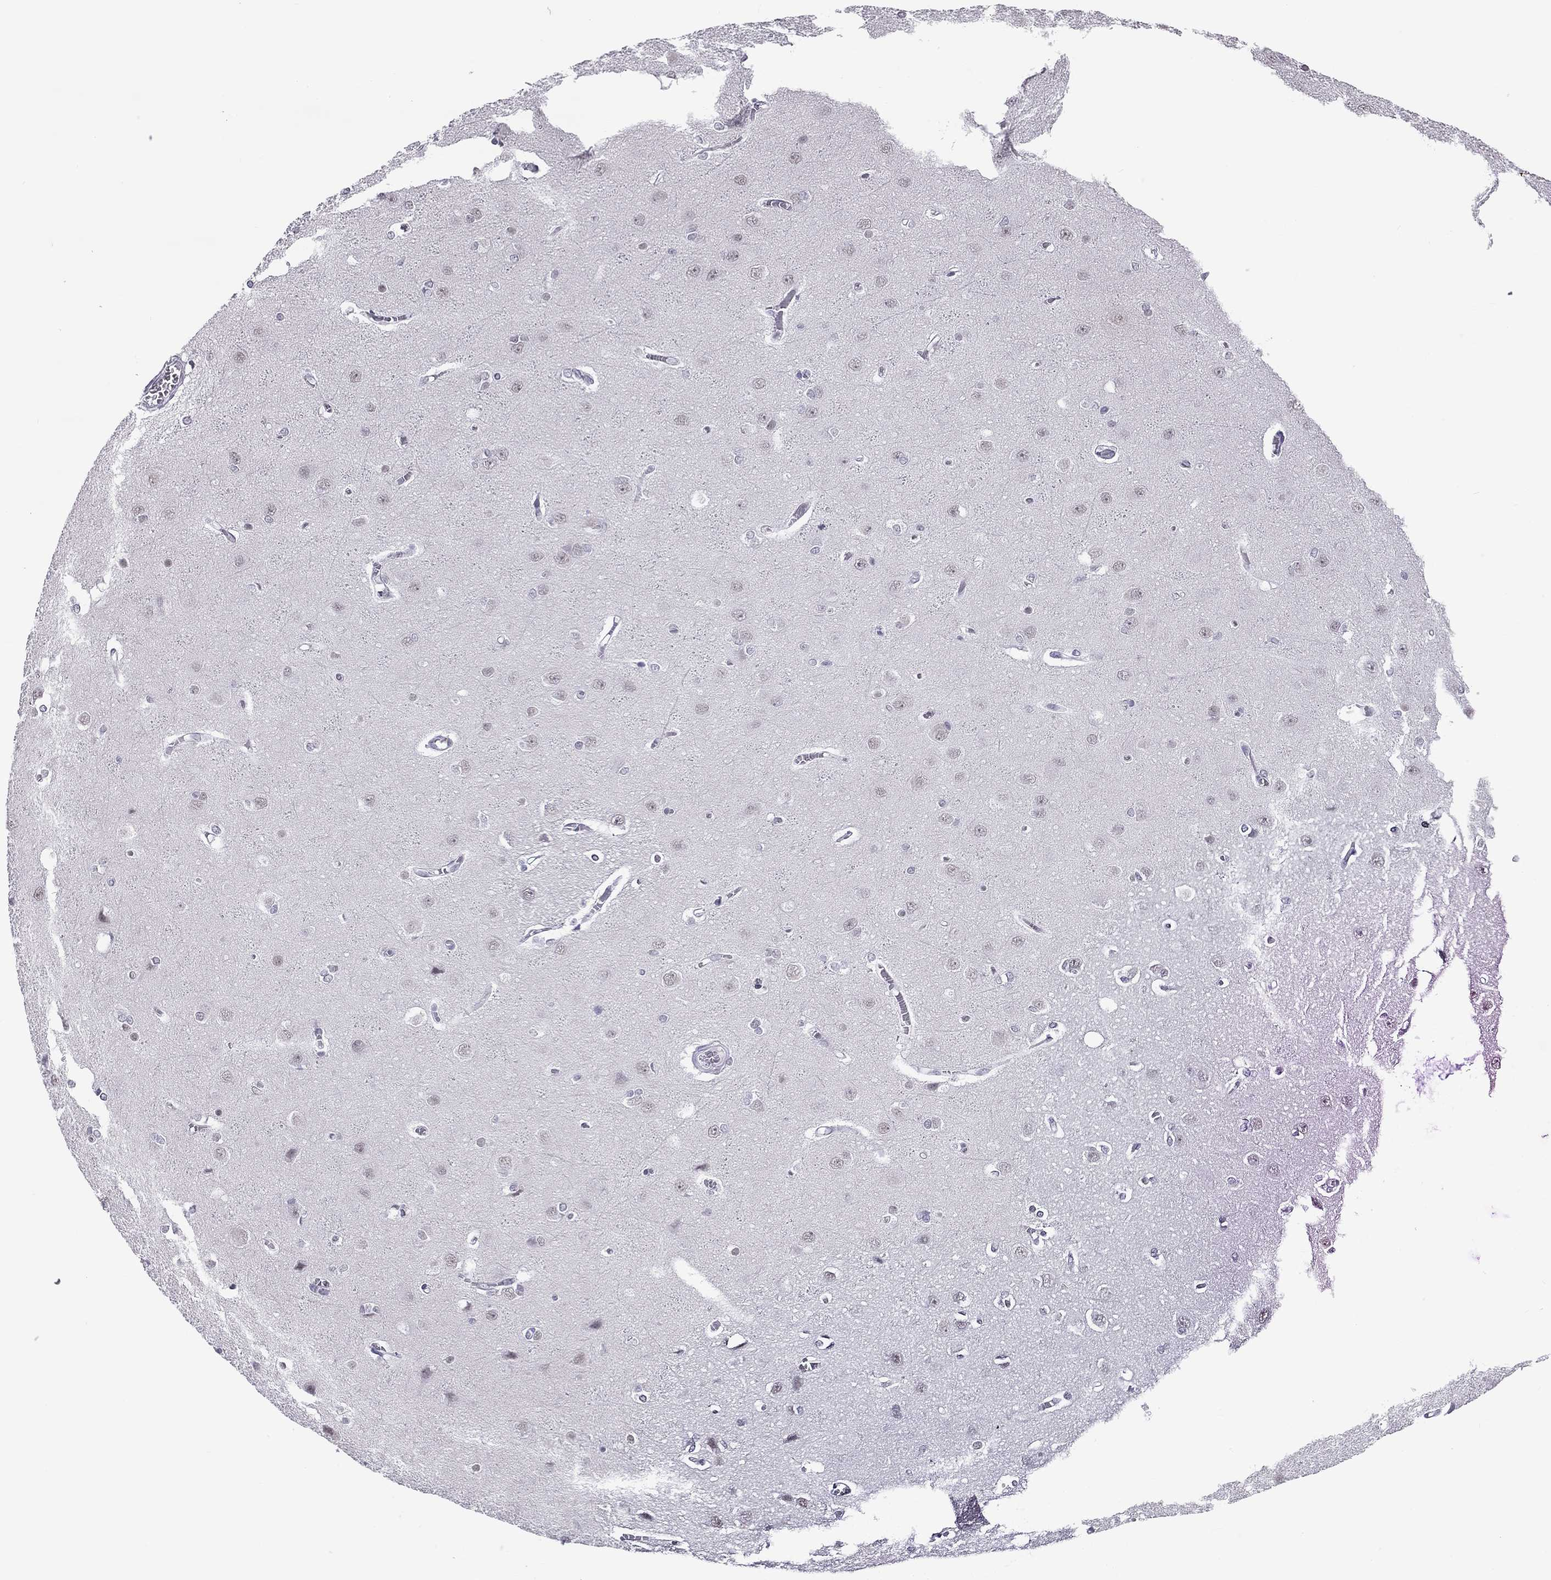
{"staining": {"intensity": "negative", "quantity": "none", "location": "none"}, "tissue": "cerebral cortex", "cell_type": "Endothelial cells", "image_type": "normal", "snomed": [{"axis": "morphology", "description": "Normal tissue, NOS"}, {"axis": "topography", "description": "Cerebral cortex"}], "caption": "Immunohistochemical staining of unremarkable human cerebral cortex reveals no significant expression in endothelial cells.", "gene": "PPP1R3A", "patient": {"sex": "male", "age": 37}}